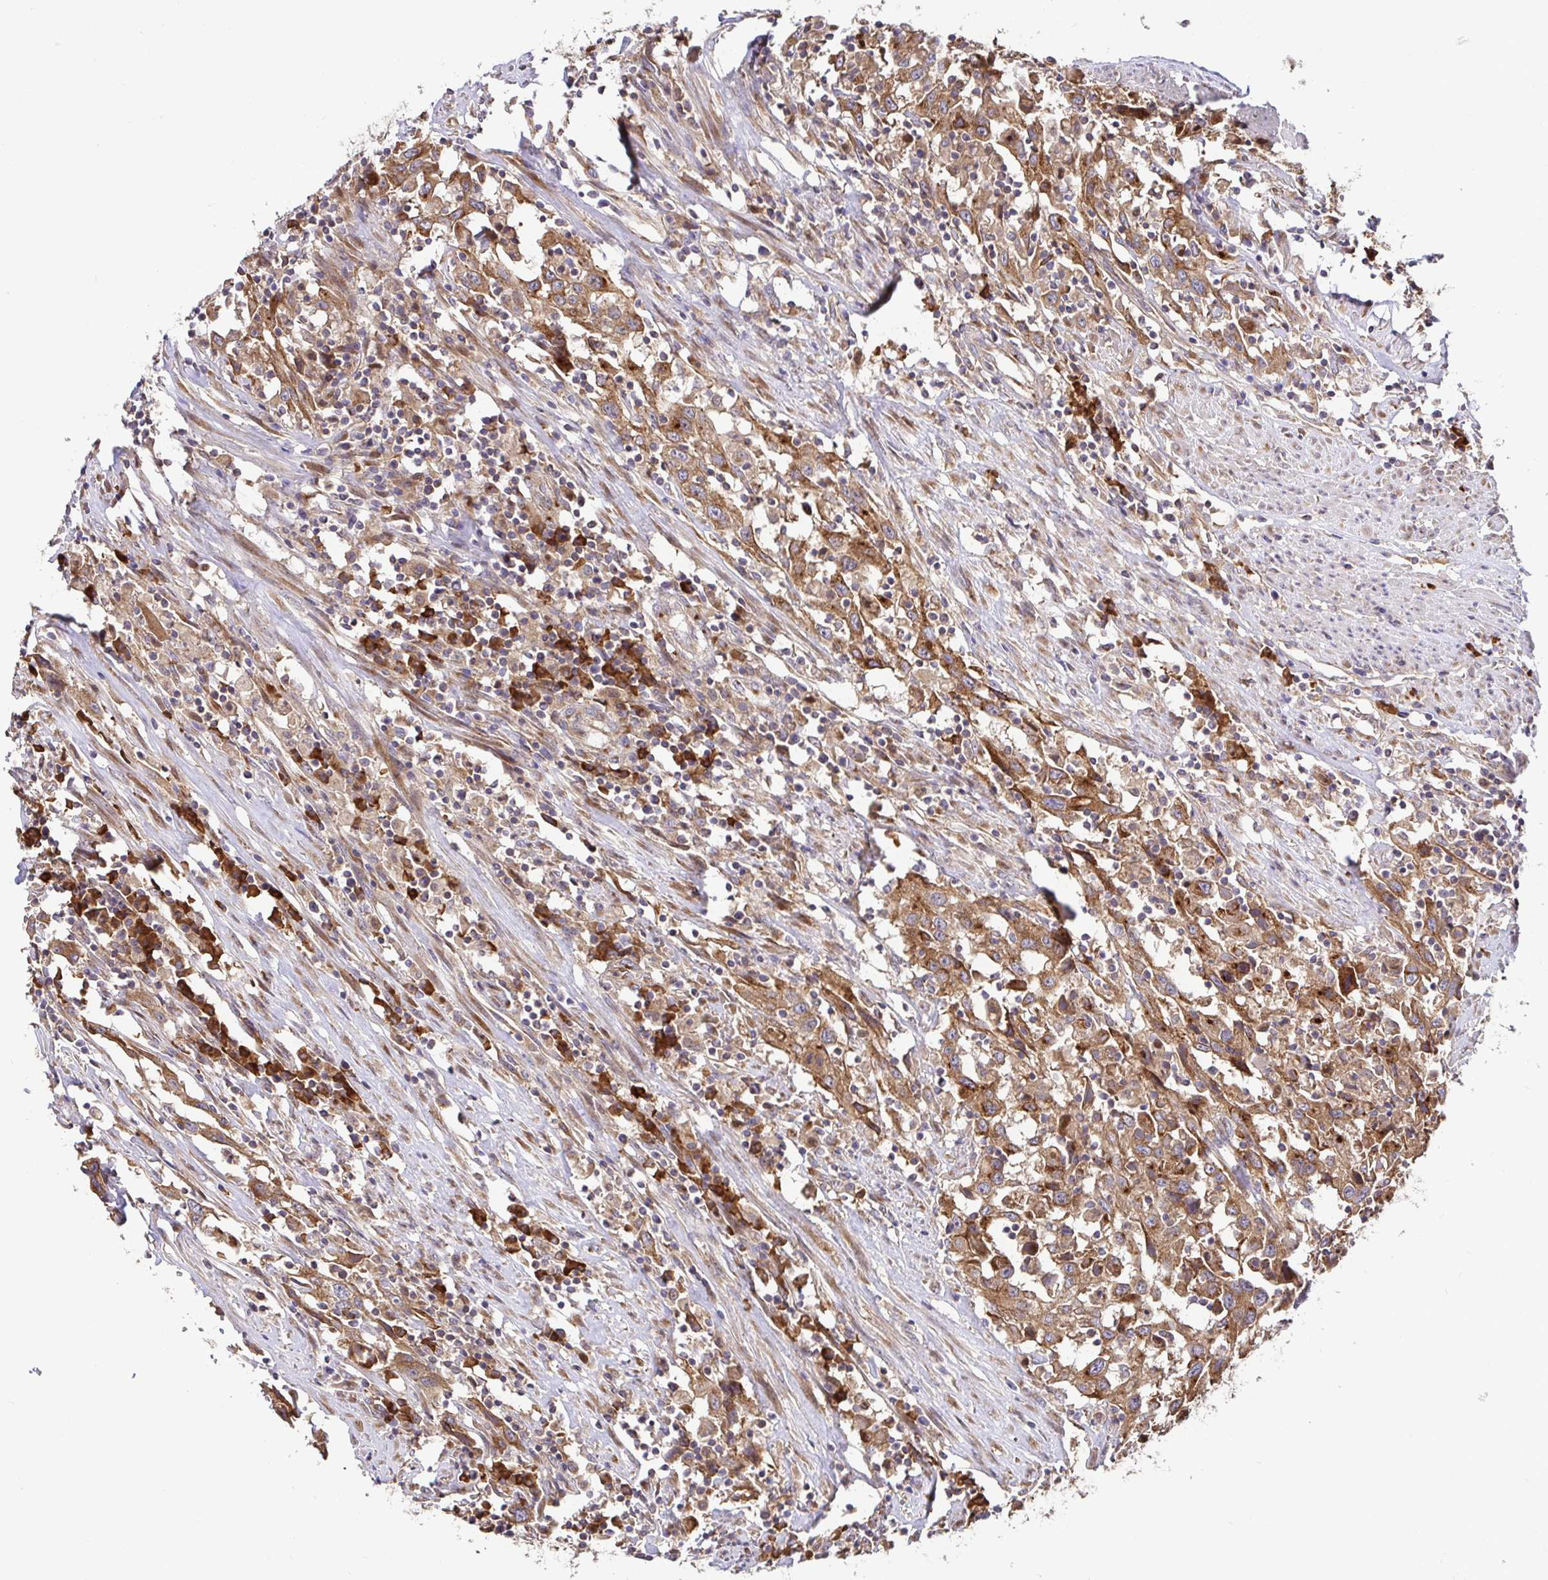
{"staining": {"intensity": "moderate", "quantity": ">75%", "location": "cytoplasmic/membranous"}, "tissue": "urothelial cancer", "cell_type": "Tumor cells", "image_type": "cancer", "snomed": [{"axis": "morphology", "description": "Urothelial carcinoma, High grade"}, {"axis": "topography", "description": "Urinary bladder"}], "caption": "Human urothelial cancer stained with a protein marker shows moderate staining in tumor cells.", "gene": "ELP1", "patient": {"sex": "male", "age": 61}}